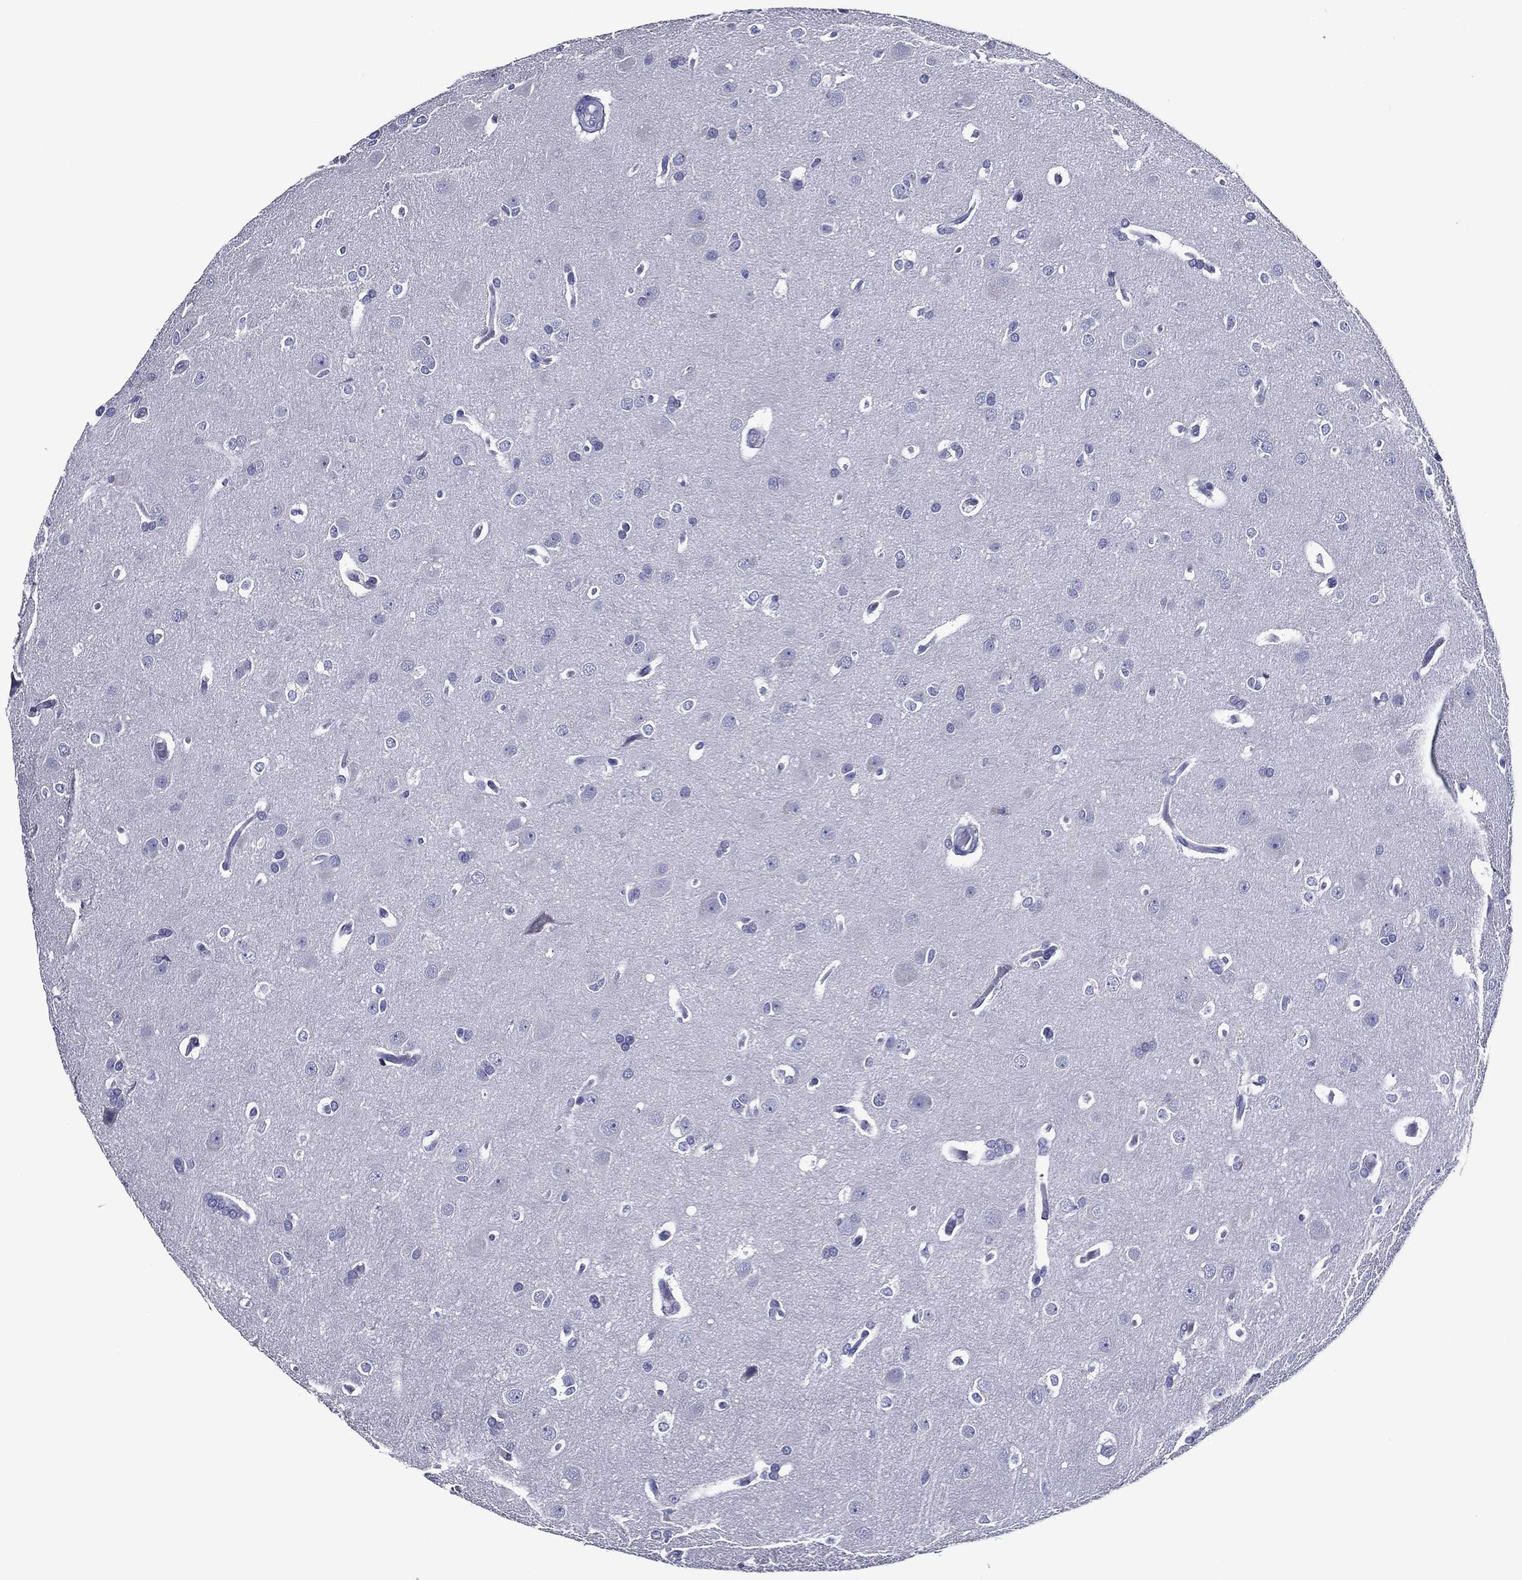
{"staining": {"intensity": "negative", "quantity": "none", "location": "none"}, "tissue": "glioma", "cell_type": "Tumor cells", "image_type": "cancer", "snomed": [{"axis": "morphology", "description": "Glioma, malignant, Low grade"}, {"axis": "topography", "description": "Brain"}], "caption": "IHC micrograph of neoplastic tissue: glioma stained with DAB (3,3'-diaminobenzidine) displays no significant protein staining in tumor cells. (Immunohistochemistry (ihc), brightfield microscopy, high magnification).", "gene": "ACE2", "patient": {"sex": "female", "age": 32}}